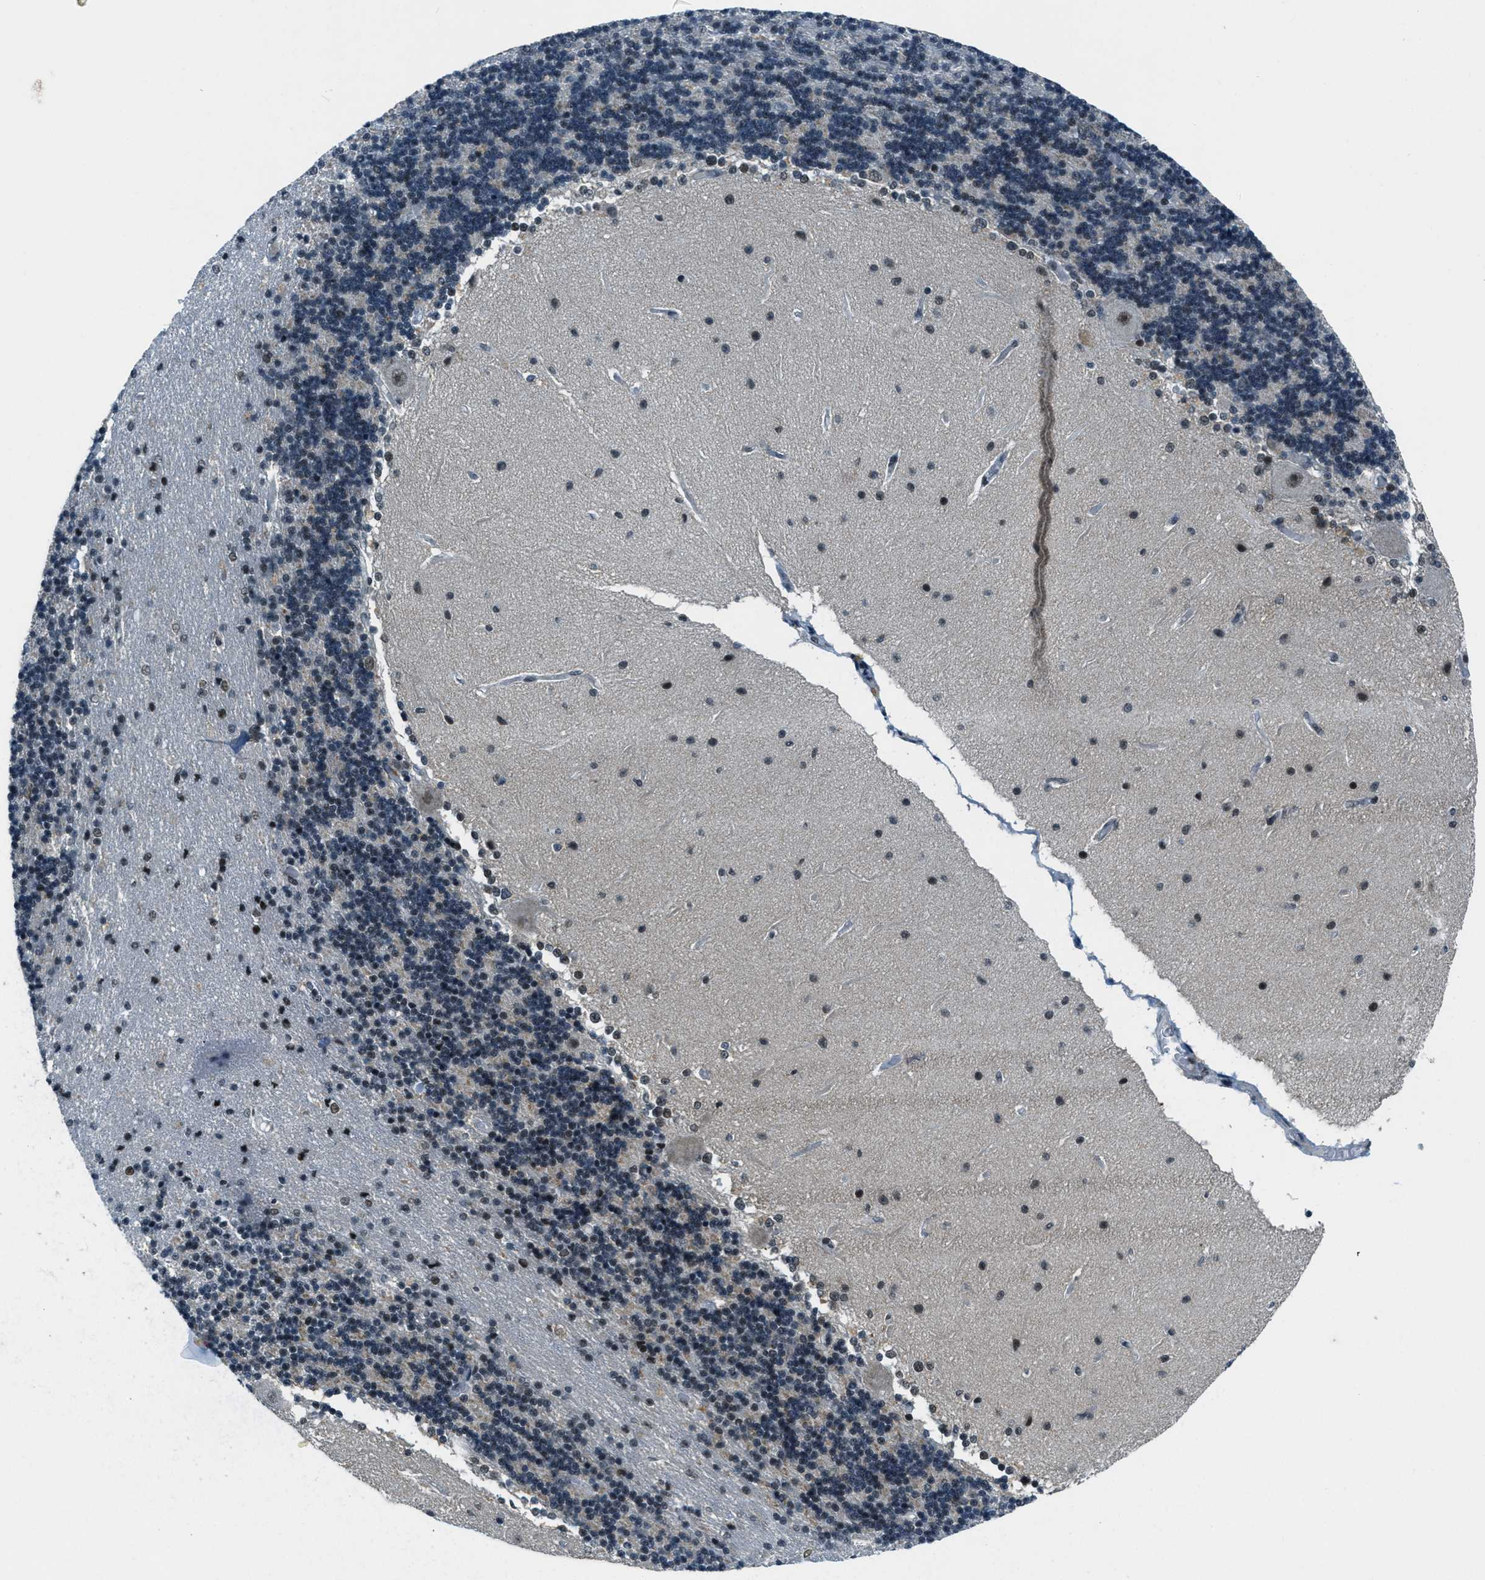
{"staining": {"intensity": "moderate", "quantity": "25%-75%", "location": "nuclear"}, "tissue": "cerebellum", "cell_type": "Cells in granular layer", "image_type": "normal", "snomed": [{"axis": "morphology", "description": "Normal tissue, NOS"}, {"axis": "topography", "description": "Cerebellum"}], "caption": "Cerebellum stained for a protein demonstrates moderate nuclear positivity in cells in granular layer. The protein is stained brown, and the nuclei are stained in blue (DAB IHC with brightfield microscopy, high magnification).", "gene": "KLF6", "patient": {"sex": "female", "age": 54}}